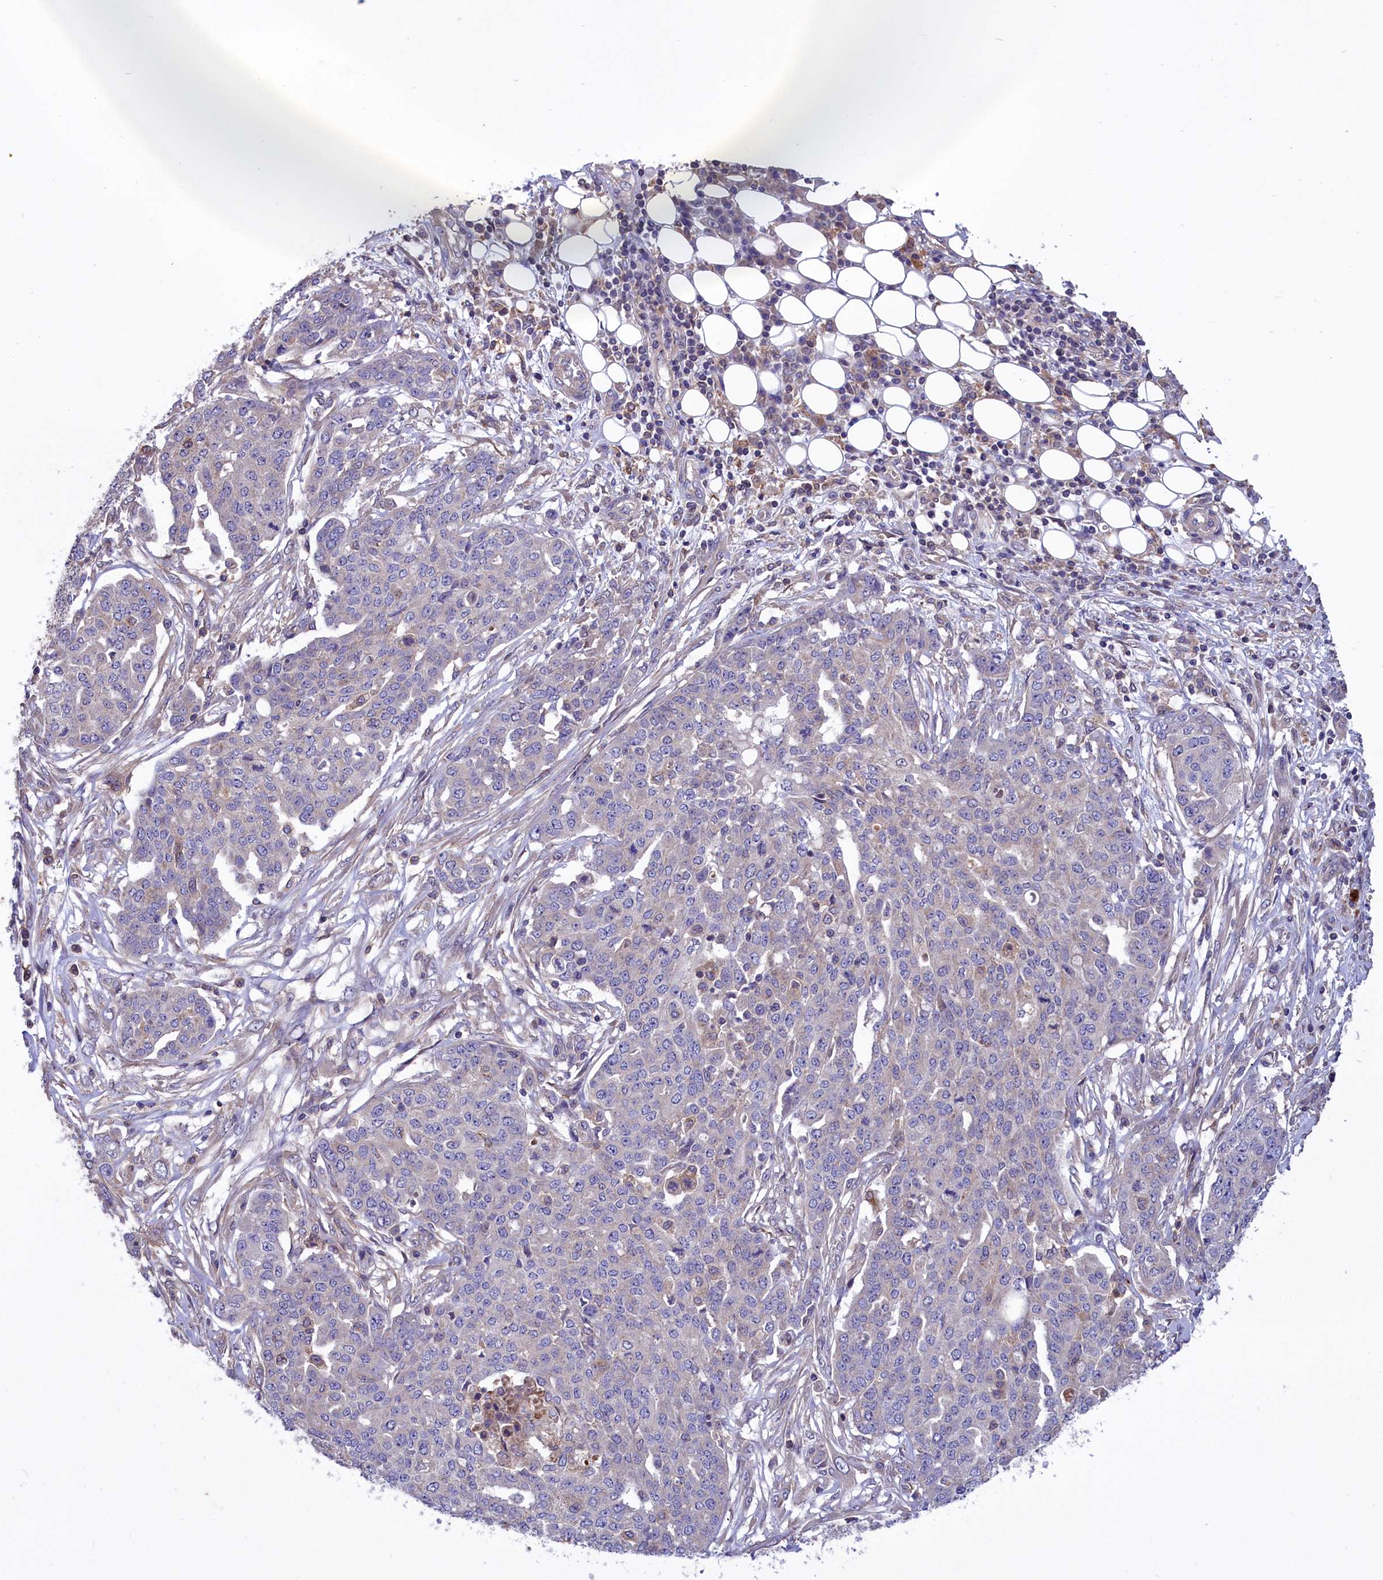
{"staining": {"intensity": "weak", "quantity": "<25%", "location": "cytoplasmic/membranous"}, "tissue": "ovarian cancer", "cell_type": "Tumor cells", "image_type": "cancer", "snomed": [{"axis": "morphology", "description": "Cystadenocarcinoma, serous, NOS"}, {"axis": "topography", "description": "Soft tissue"}, {"axis": "topography", "description": "Ovary"}], "caption": "Photomicrograph shows no significant protein positivity in tumor cells of ovarian cancer (serous cystadenocarcinoma).", "gene": "AMDHD2", "patient": {"sex": "female", "age": 57}}